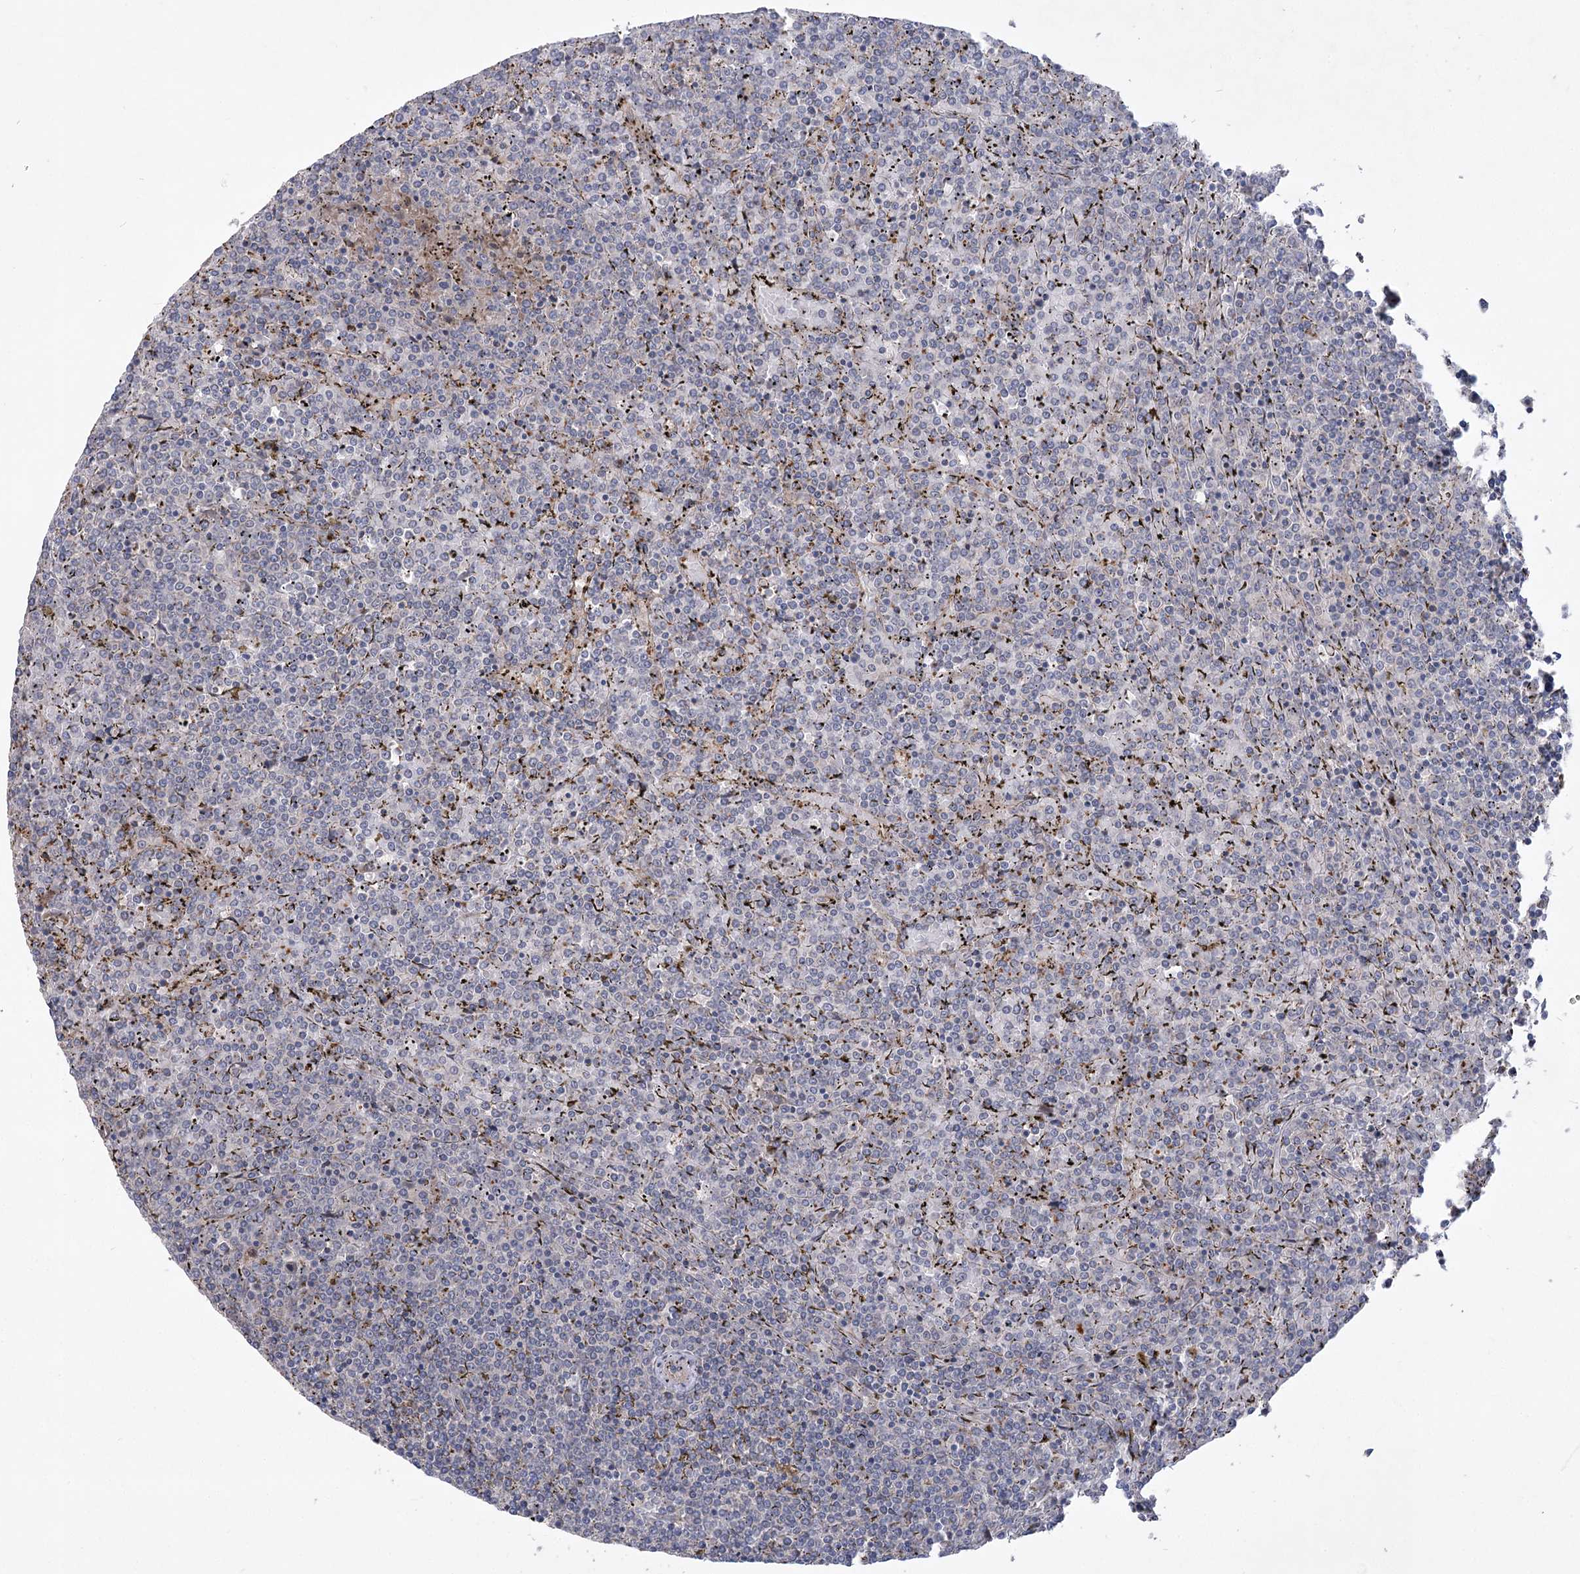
{"staining": {"intensity": "negative", "quantity": "none", "location": "none"}, "tissue": "lymphoma", "cell_type": "Tumor cells", "image_type": "cancer", "snomed": [{"axis": "morphology", "description": "Malignant lymphoma, non-Hodgkin's type, Low grade"}, {"axis": "topography", "description": "Spleen"}], "caption": "This is a image of immunohistochemistry (IHC) staining of lymphoma, which shows no staining in tumor cells.", "gene": "RIN2", "patient": {"sex": "female", "age": 19}}